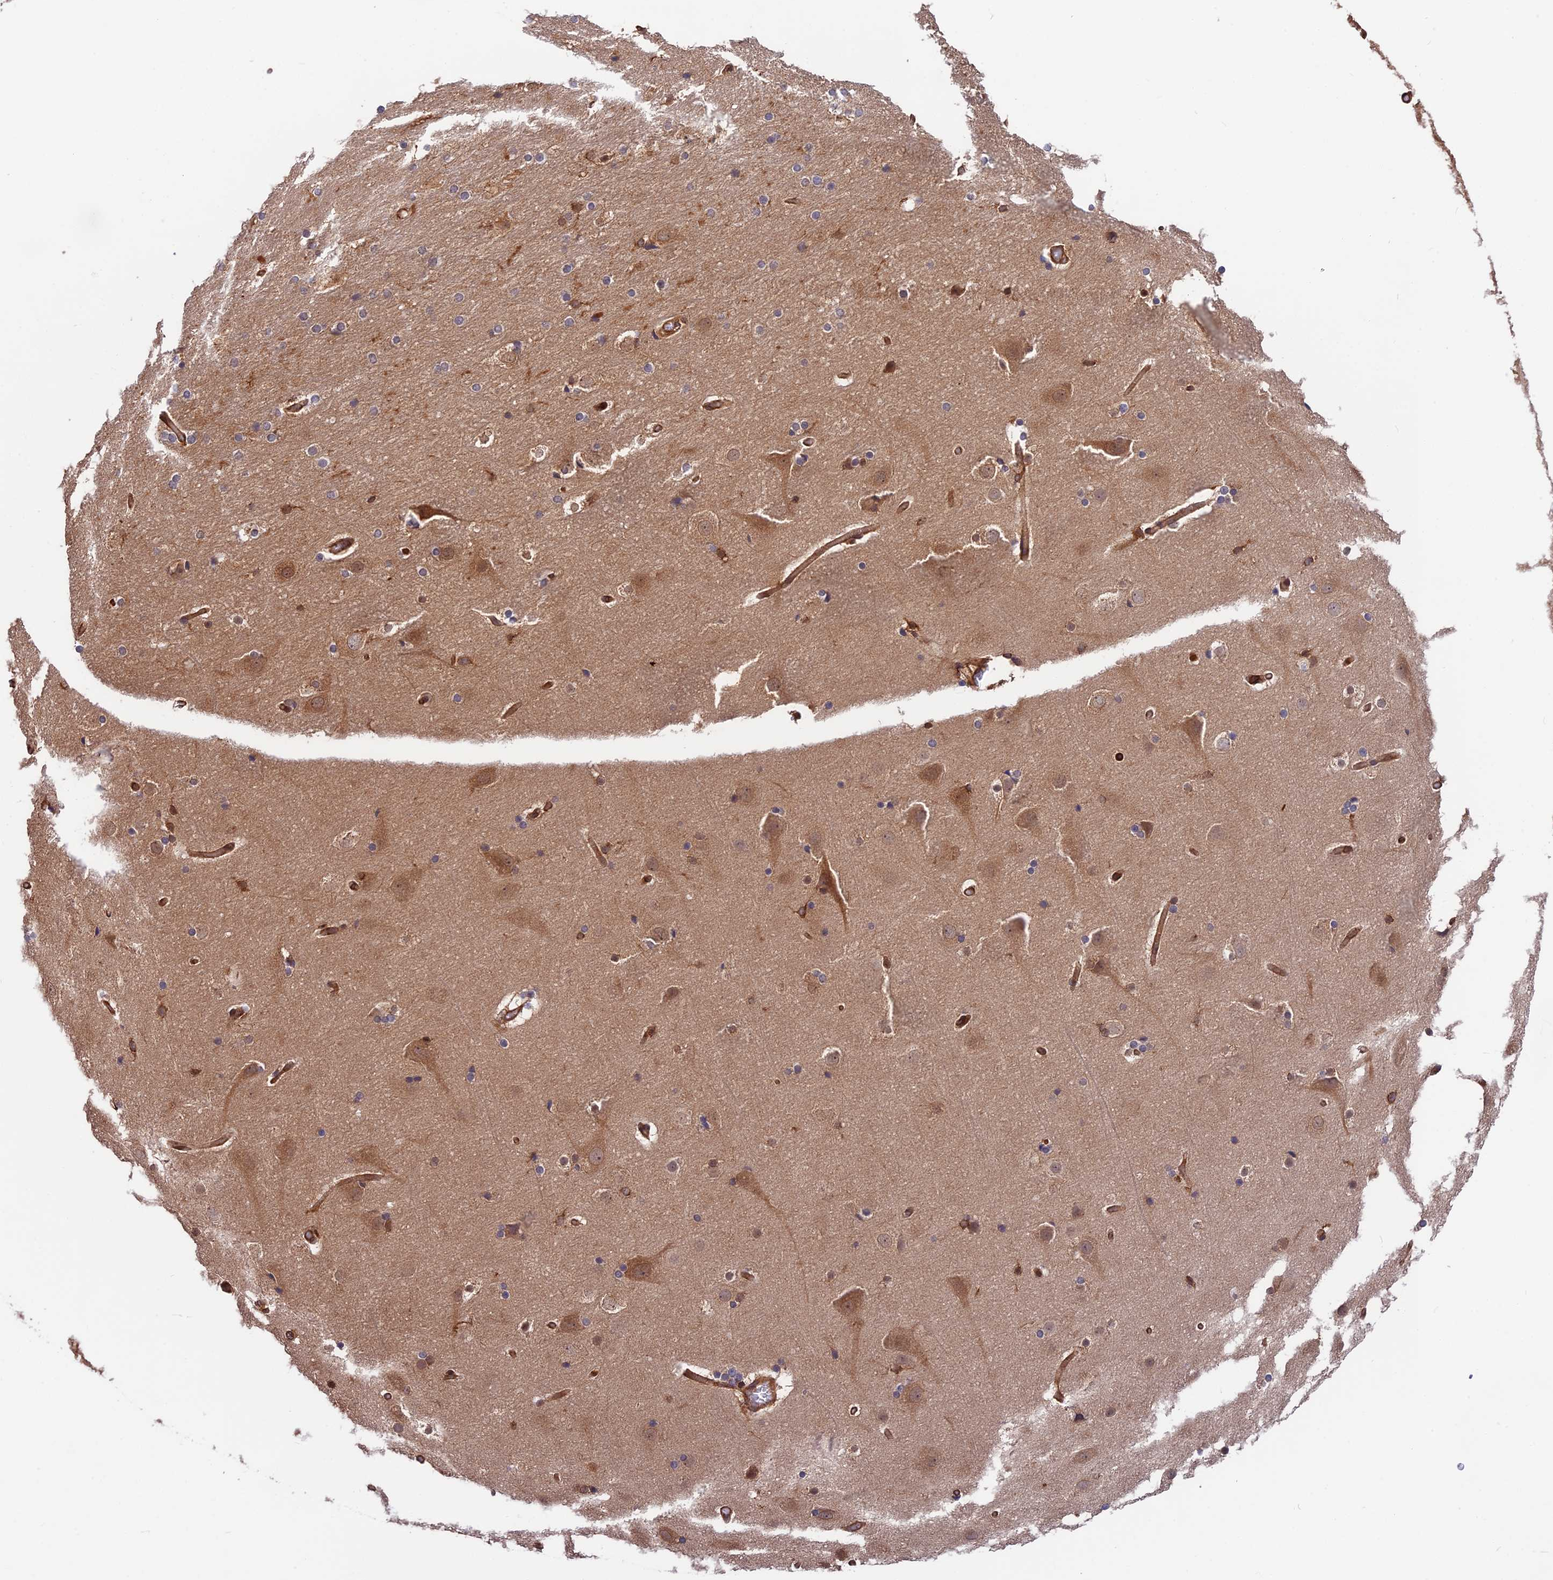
{"staining": {"intensity": "moderate", "quantity": ">75%", "location": "cytoplasmic/membranous"}, "tissue": "cerebral cortex", "cell_type": "Endothelial cells", "image_type": "normal", "snomed": [{"axis": "morphology", "description": "Normal tissue, NOS"}, {"axis": "topography", "description": "Cerebral cortex"}], "caption": "A medium amount of moderate cytoplasmic/membranous staining is appreciated in approximately >75% of endothelial cells in unremarkable cerebral cortex.", "gene": "WDR1", "patient": {"sex": "male", "age": 57}}